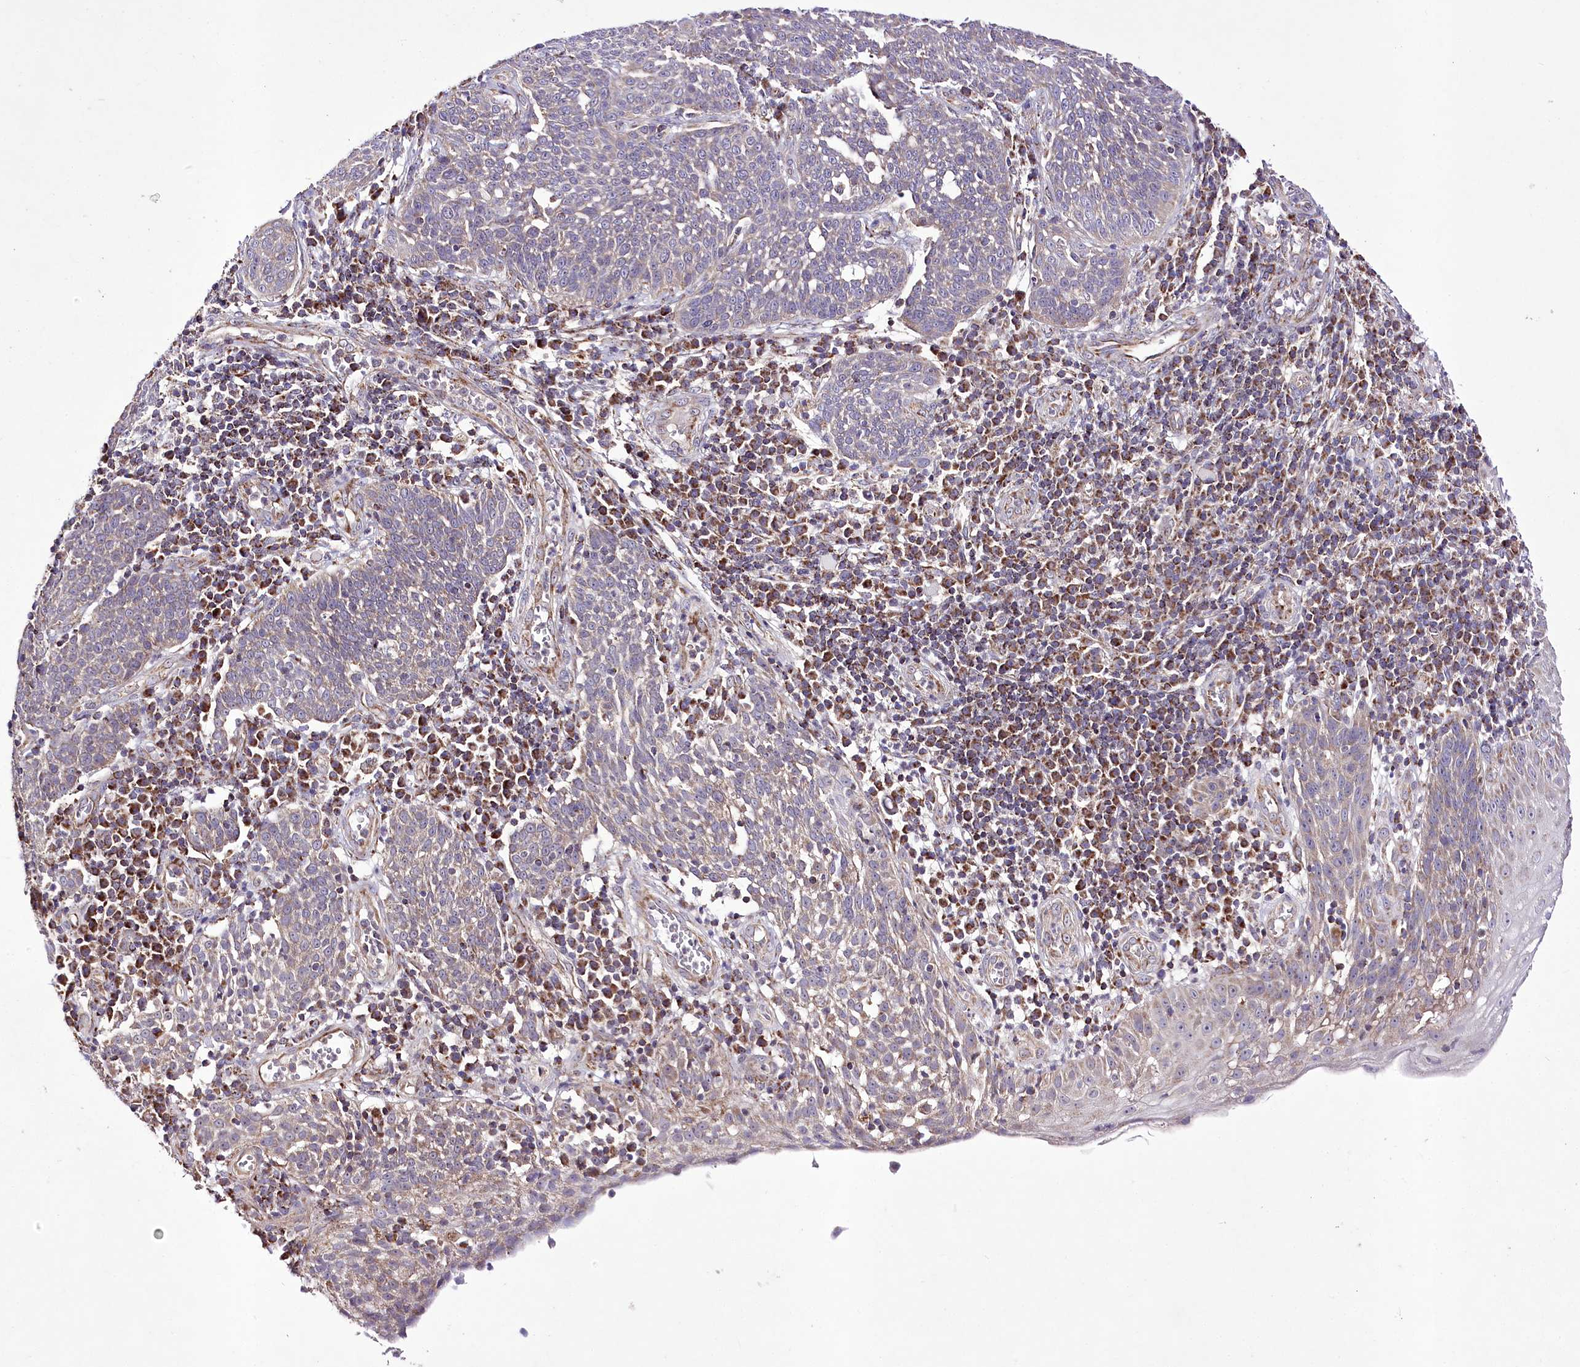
{"staining": {"intensity": "weak", "quantity": "<25%", "location": "cytoplasmic/membranous"}, "tissue": "cervical cancer", "cell_type": "Tumor cells", "image_type": "cancer", "snomed": [{"axis": "morphology", "description": "Squamous cell carcinoma, NOS"}, {"axis": "topography", "description": "Cervix"}], "caption": "Immunohistochemistry (IHC) micrograph of neoplastic tissue: human cervical cancer stained with DAB (3,3'-diaminobenzidine) reveals no significant protein positivity in tumor cells.", "gene": "ATE1", "patient": {"sex": "female", "age": 34}}